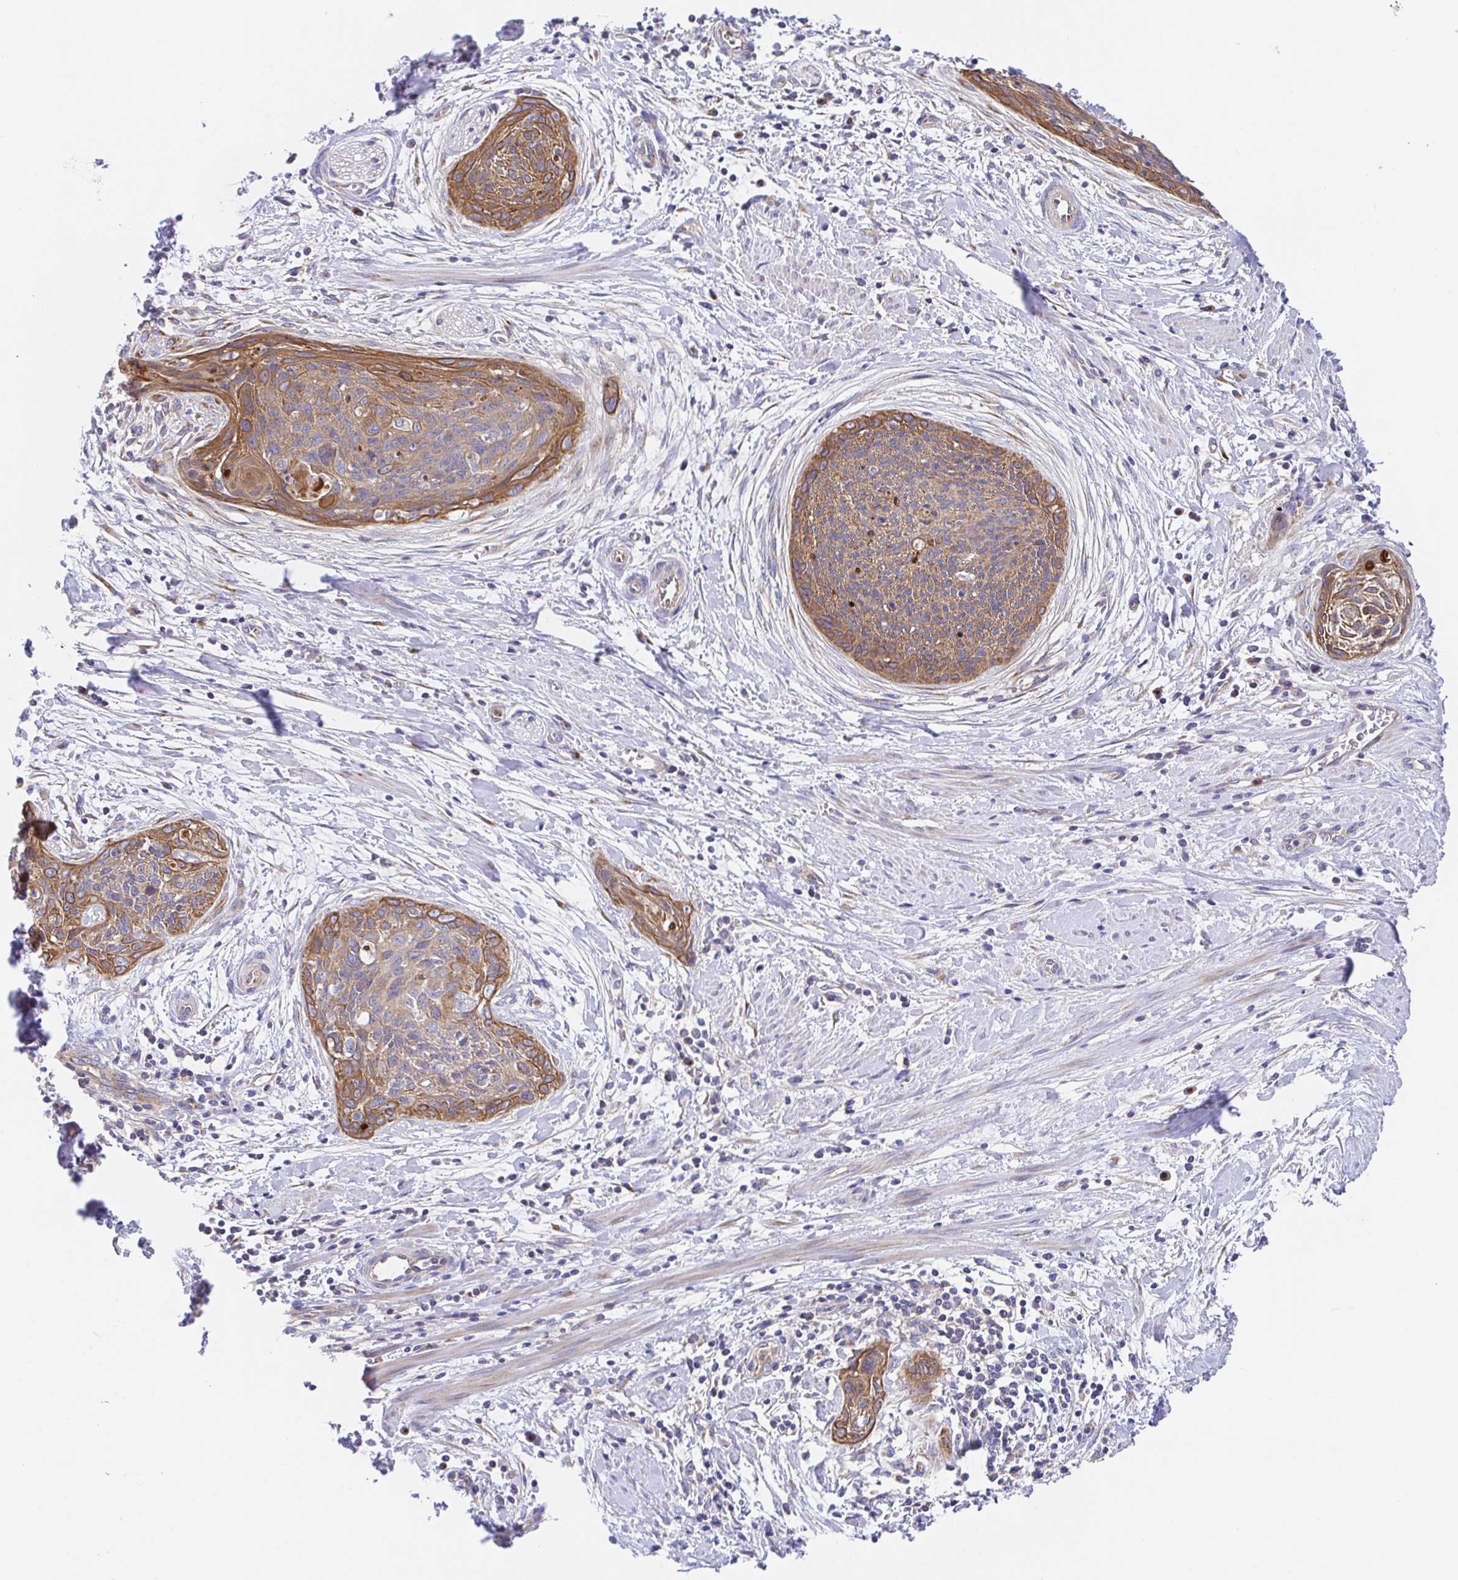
{"staining": {"intensity": "moderate", "quantity": "25%-75%", "location": "cytoplasmic/membranous"}, "tissue": "cervical cancer", "cell_type": "Tumor cells", "image_type": "cancer", "snomed": [{"axis": "morphology", "description": "Squamous cell carcinoma, NOS"}, {"axis": "topography", "description": "Cervix"}], "caption": "Tumor cells exhibit medium levels of moderate cytoplasmic/membranous expression in about 25%-75% of cells in human squamous cell carcinoma (cervical).", "gene": "GOLGA1", "patient": {"sex": "female", "age": 55}}